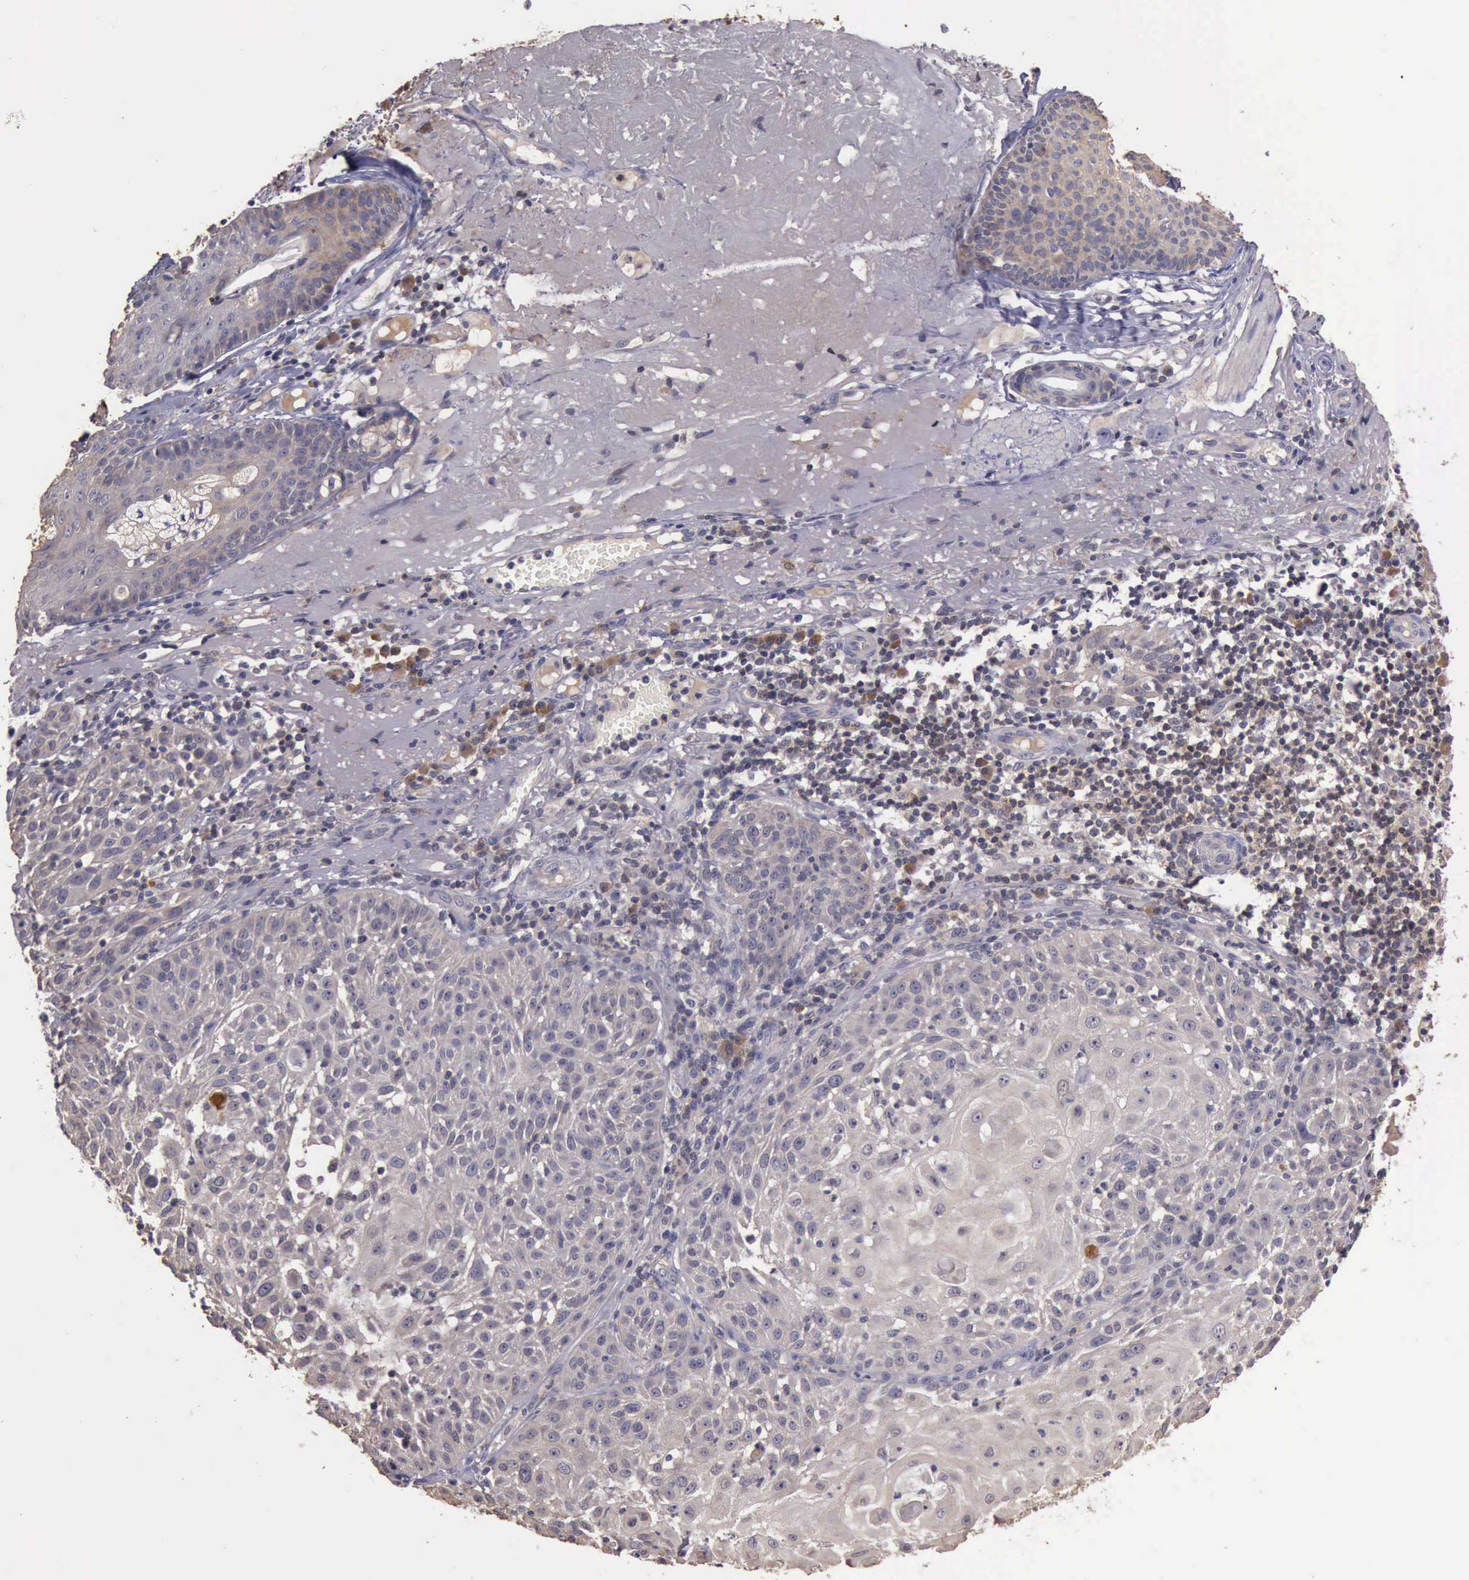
{"staining": {"intensity": "negative", "quantity": "none", "location": "none"}, "tissue": "skin cancer", "cell_type": "Tumor cells", "image_type": "cancer", "snomed": [{"axis": "morphology", "description": "Squamous cell carcinoma, NOS"}, {"axis": "topography", "description": "Skin"}], "caption": "IHC photomicrograph of neoplastic tissue: human skin cancer stained with DAB demonstrates no significant protein staining in tumor cells. Nuclei are stained in blue.", "gene": "RAB39B", "patient": {"sex": "female", "age": 89}}